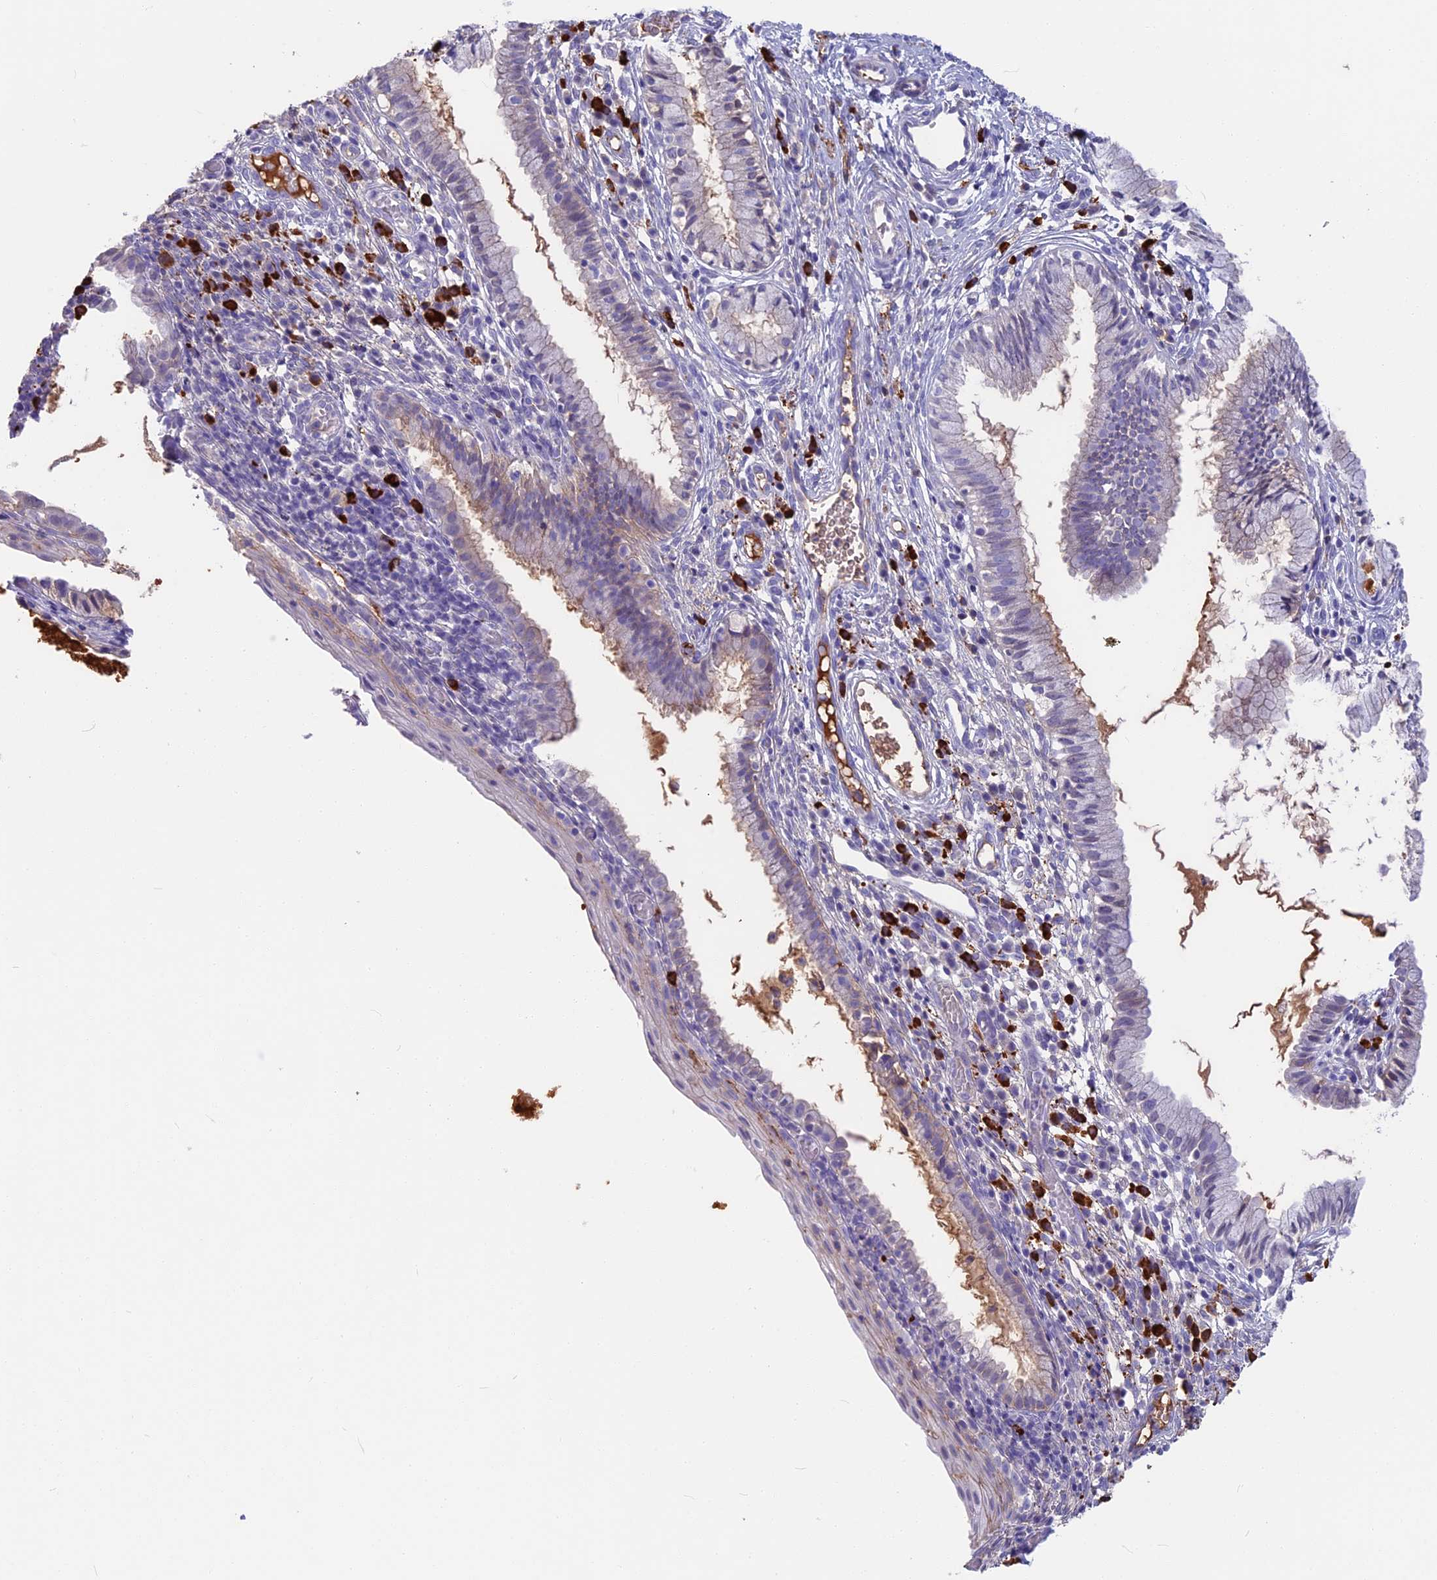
{"staining": {"intensity": "negative", "quantity": "none", "location": "none"}, "tissue": "cervix", "cell_type": "Glandular cells", "image_type": "normal", "snomed": [{"axis": "morphology", "description": "Normal tissue, NOS"}, {"axis": "topography", "description": "Cervix"}], "caption": "Human cervix stained for a protein using IHC displays no expression in glandular cells.", "gene": "SNAP91", "patient": {"sex": "female", "age": 27}}